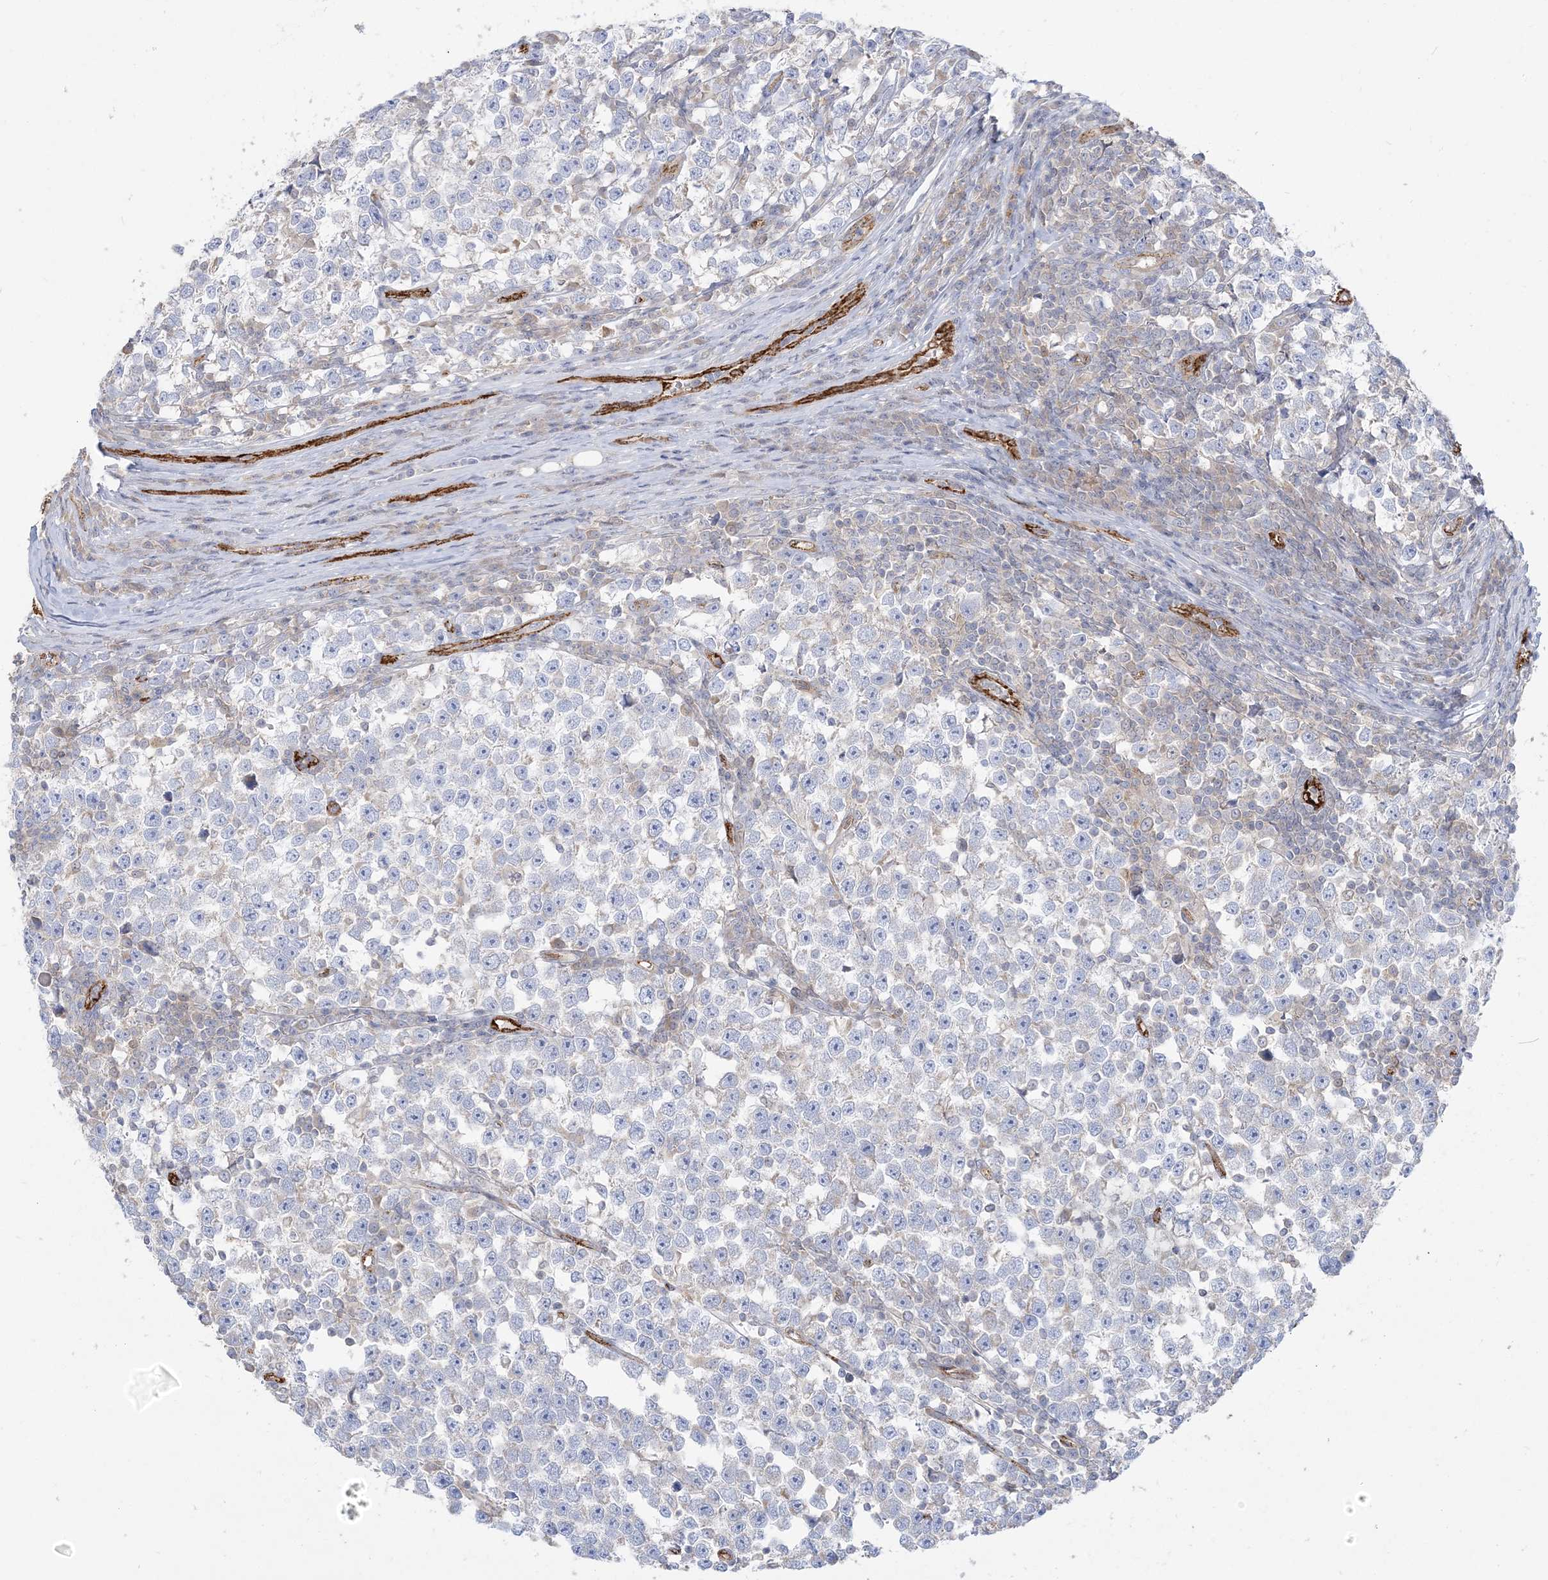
{"staining": {"intensity": "negative", "quantity": "none", "location": "none"}, "tissue": "testis cancer", "cell_type": "Tumor cells", "image_type": "cancer", "snomed": [{"axis": "morphology", "description": "Normal tissue, NOS"}, {"axis": "morphology", "description": "Seminoma, NOS"}, {"axis": "topography", "description": "Testis"}], "caption": "An immunohistochemistry (IHC) photomicrograph of seminoma (testis) is shown. There is no staining in tumor cells of seminoma (testis).", "gene": "INPP1", "patient": {"sex": "male", "age": 43}}